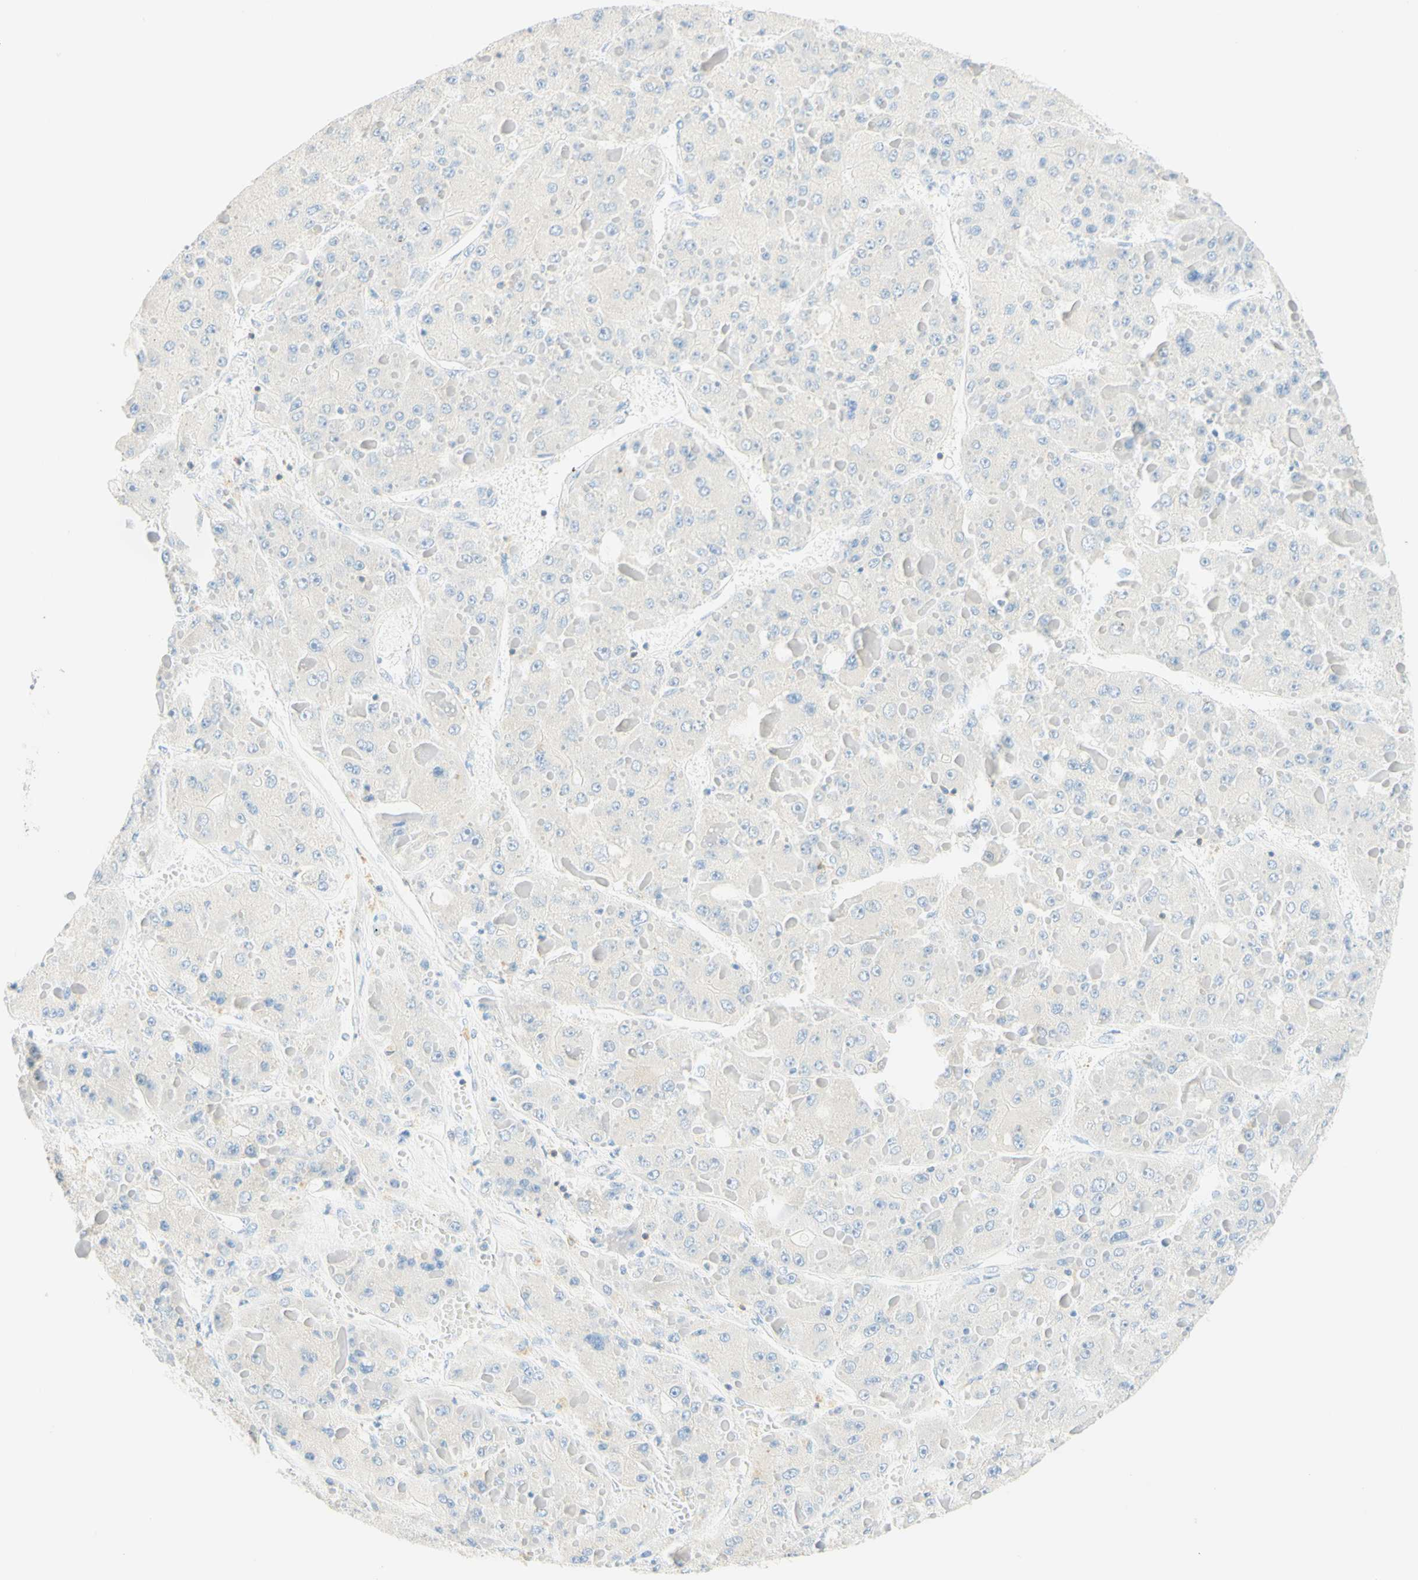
{"staining": {"intensity": "negative", "quantity": "none", "location": "none"}, "tissue": "liver cancer", "cell_type": "Tumor cells", "image_type": "cancer", "snomed": [{"axis": "morphology", "description": "Carcinoma, Hepatocellular, NOS"}, {"axis": "topography", "description": "Liver"}], "caption": "The micrograph displays no significant expression in tumor cells of liver cancer (hepatocellular carcinoma). (DAB (3,3'-diaminobenzidine) immunohistochemistry with hematoxylin counter stain).", "gene": "LAT", "patient": {"sex": "female", "age": 73}}